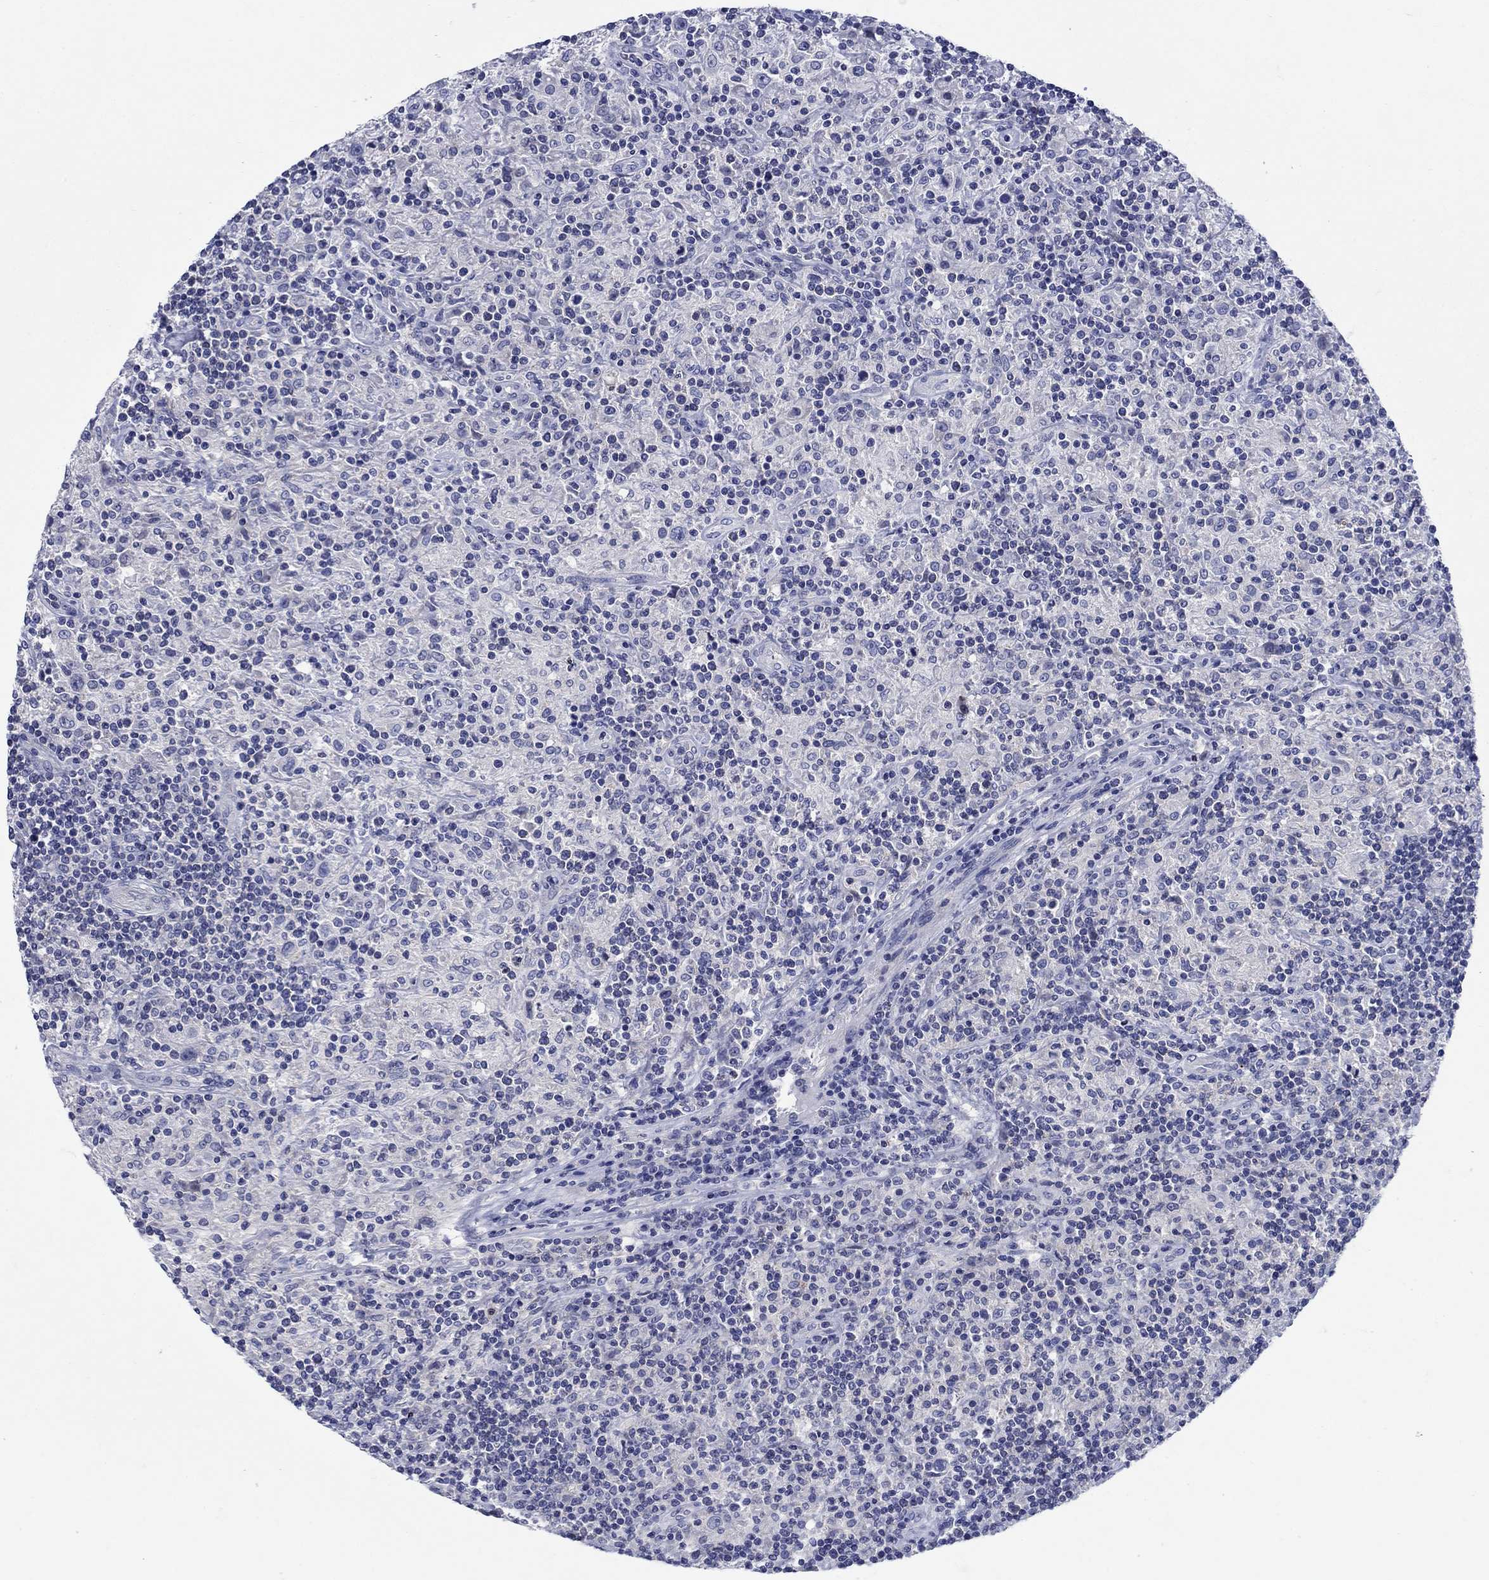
{"staining": {"intensity": "negative", "quantity": "none", "location": "none"}, "tissue": "lymphoma", "cell_type": "Tumor cells", "image_type": "cancer", "snomed": [{"axis": "morphology", "description": "Hodgkin's disease, NOS"}, {"axis": "topography", "description": "Lymph node"}], "caption": "A high-resolution photomicrograph shows immunohistochemistry (IHC) staining of lymphoma, which shows no significant positivity in tumor cells. The staining is performed using DAB (3,3'-diaminobenzidine) brown chromogen with nuclei counter-stained in using hematoxylin.", "gene": "SULT2B1", "patient": {"sex": "male", "age": 70}}